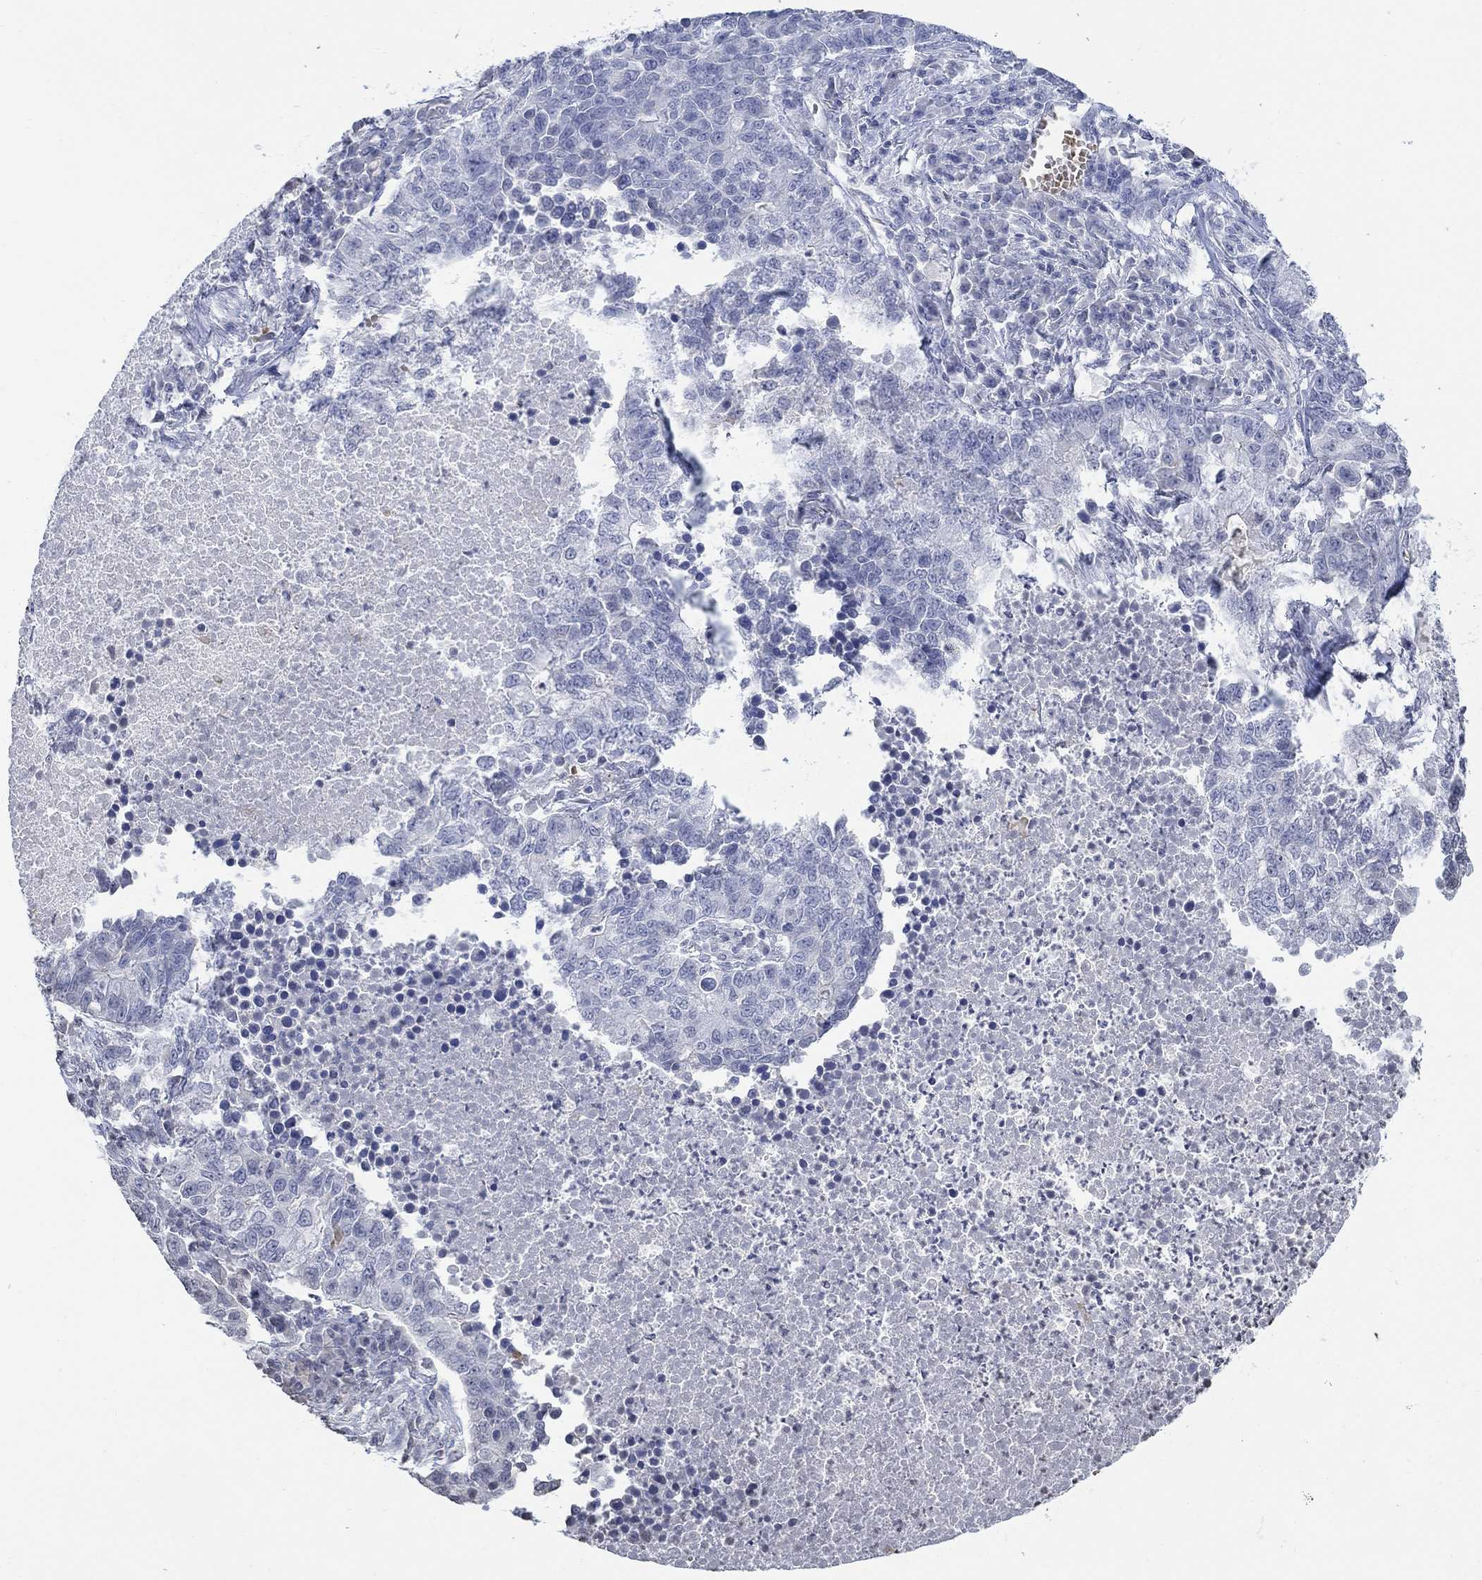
{"staining": {"intensity": "negative", "quantity": "none", "location": "none"}, "tissue": "lung cancer", "cell_type": "Tumor cells", "image_type": "cancer", "snomed": [{"axis": "morphology", "description": "Adenocarcinoma, NOS"}, {"axis": "topography", "description": "Lung"}], "caption": "Protein analysis of lung adenocarcinoma exhibits no significant expression in tumor cells.", "gene": "TMEM255A", "patient": {"sex": "male", "age": 57}}